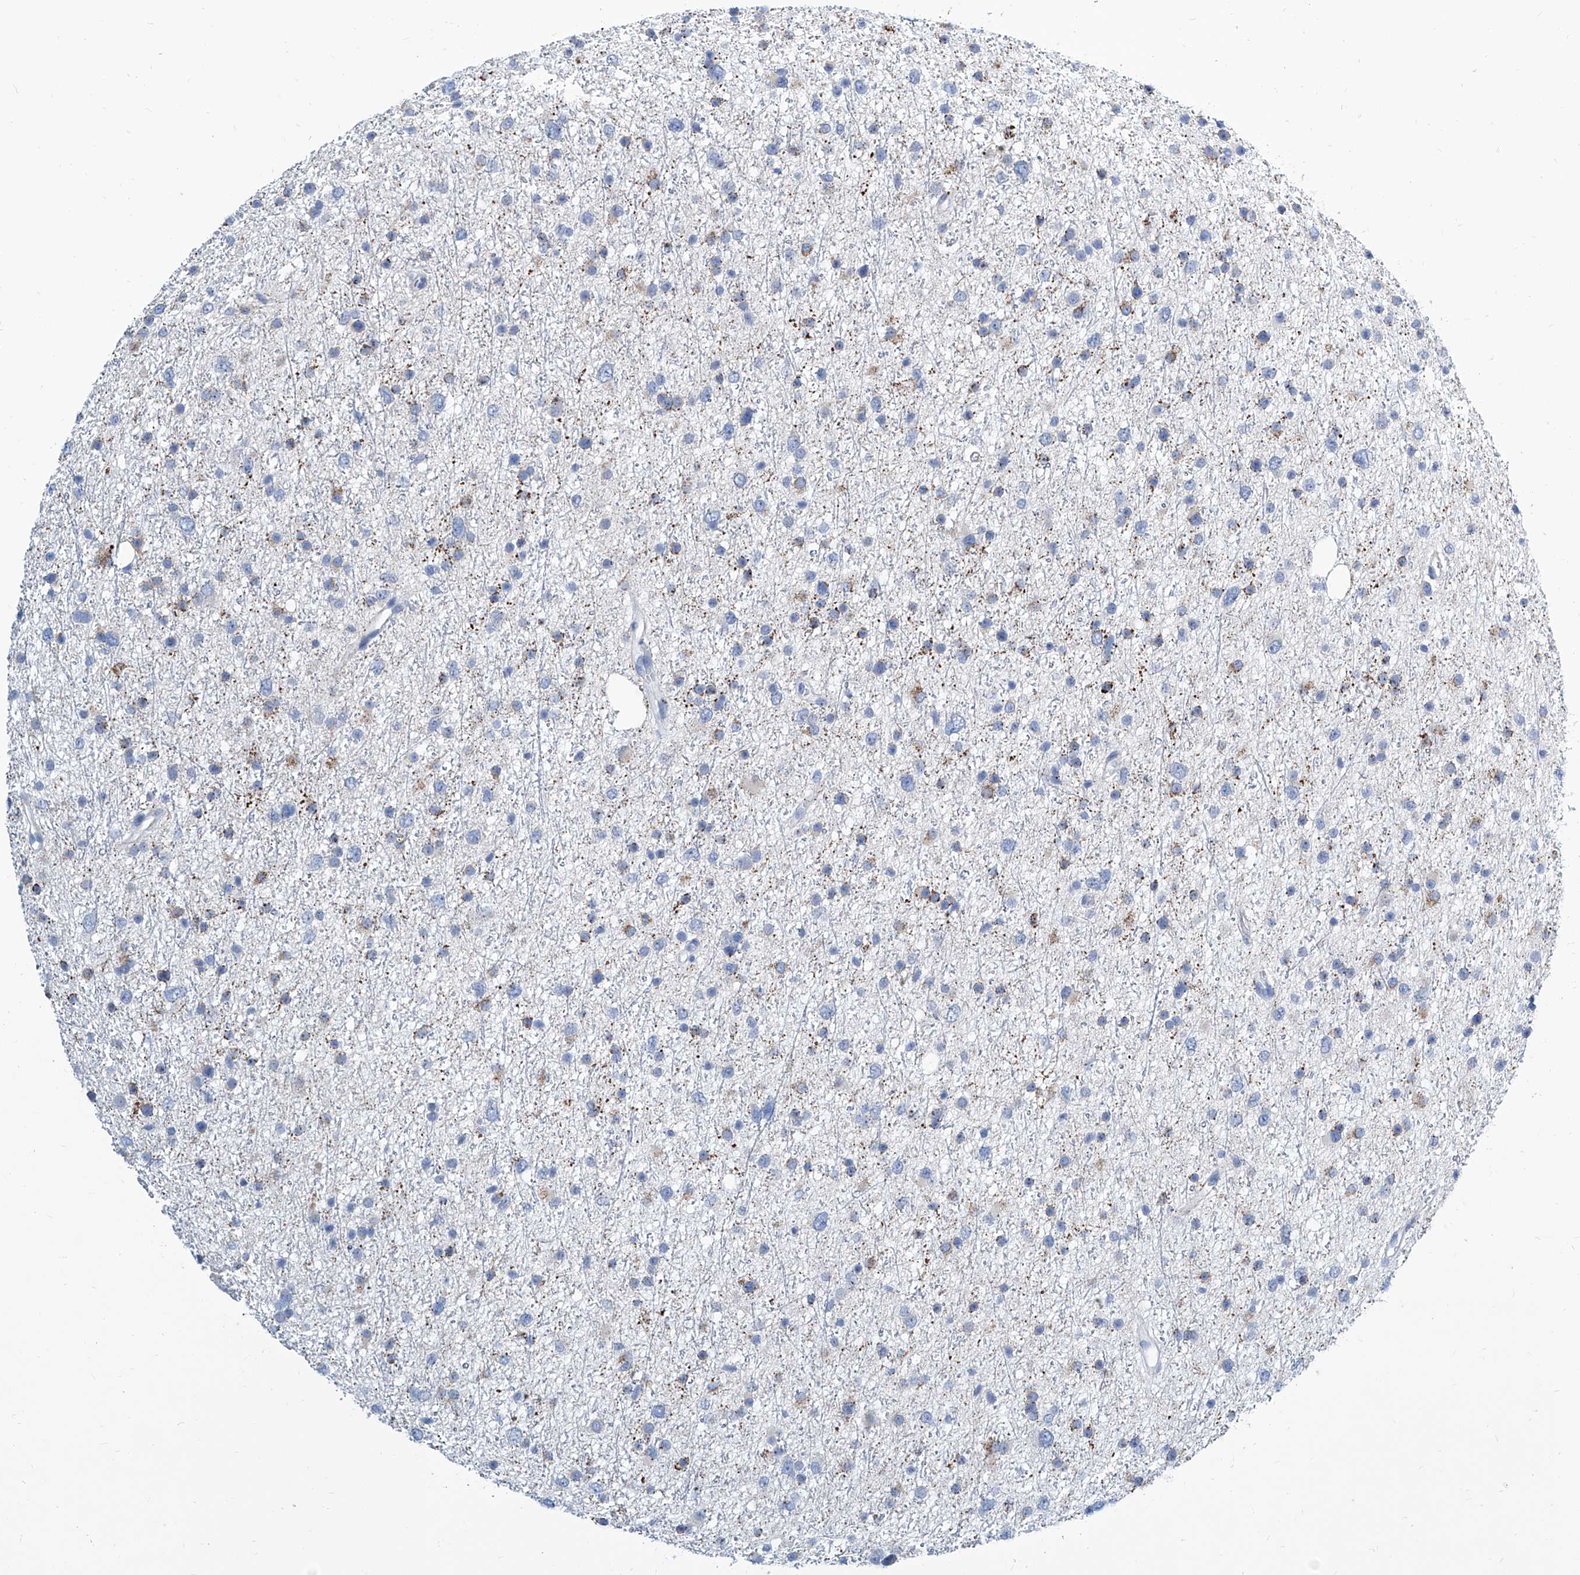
{"staining": {"intensity": "moderate", "quantity": "<25%", "location": "cytoplasmic/membranous"}, "tissue": "glioma", "cell_type": "Tumor cells", "image_type": "cancer", "snomed": [{"axis": "morphology", "description": "Glioma, malignant, Low grade"}, {"axis": "topography", "description": "Cerebral cortex"}], "caption": "A brown stain shows moderate cytoplasmic/membranous positivity of a protein in human glioma tumor cells. (brown staining indicates protein expression, while blue staining denotes nuclei).", "gene": "ZNF519", "patient": {"sex": "female", "age": 39}}